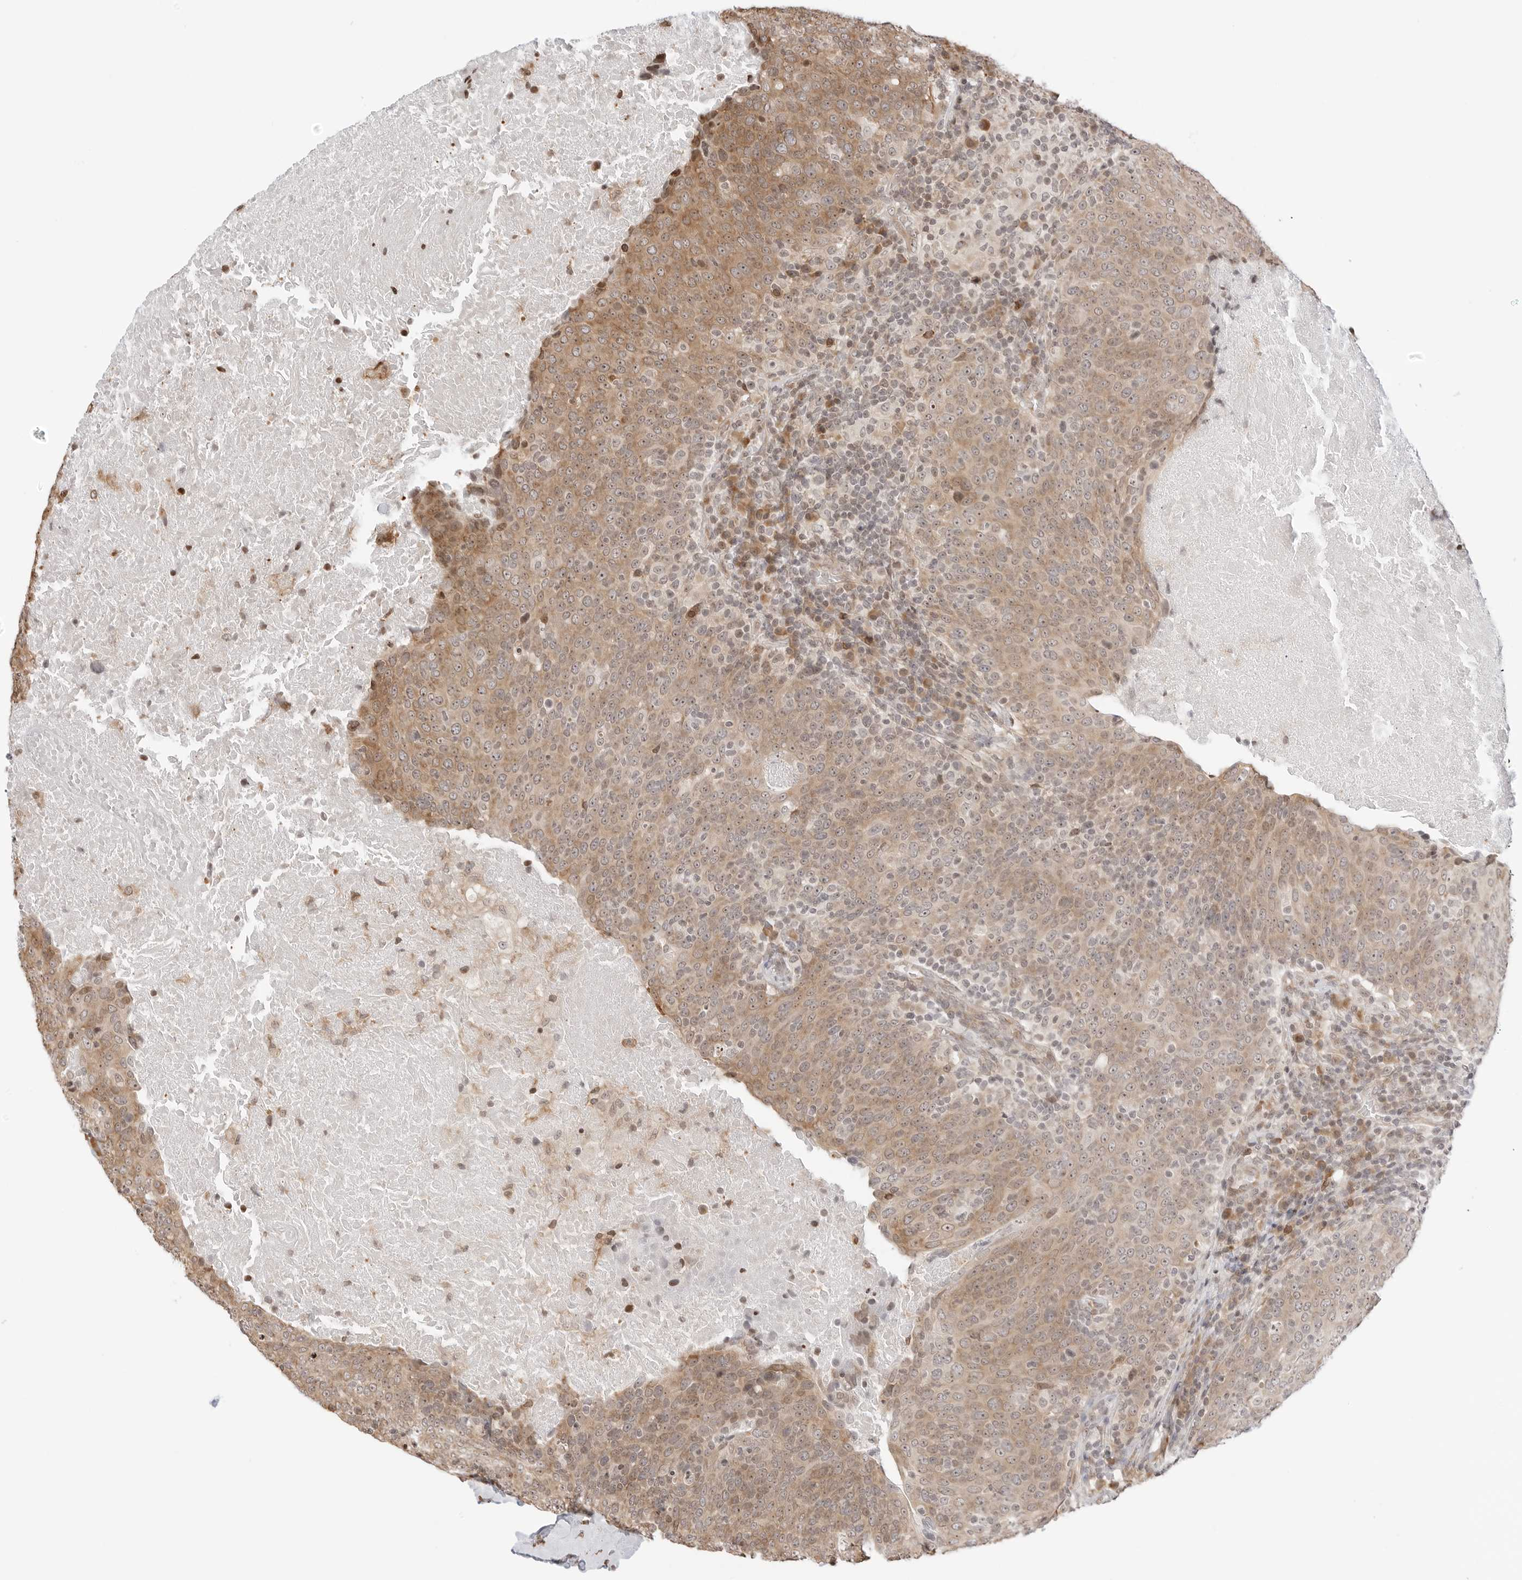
{"staining": {"intensity": "moderate", "quantity": ">75%", "location": "cytoplasmic/membranous,nuclear"}, "tissue": "head and neck cancer", "cell_type": "Tumor cells", "image_type": "cancer", "snomed": [{"axis": "morphology", "description": "Squamous cell carcinoma, NOS"}, {"axis": "morphology", "description": "Squamous cell carcinoma, metastatic, NOS"}, {"axis": "topography", "description": "Lymph node"}, {"axis": "topography", "description": "Head-Neck"}], "caption": "There is medium levels of moderate cytoplasmic/membranous and nuclear staining in tumor cells of head and neck cancer (metastatic squamous cell carcinoma), as demonstrated by immunohistochemical staining (brown color).", "gene": "FKBP14", "patient": {"sex": "male", "age": 62}}